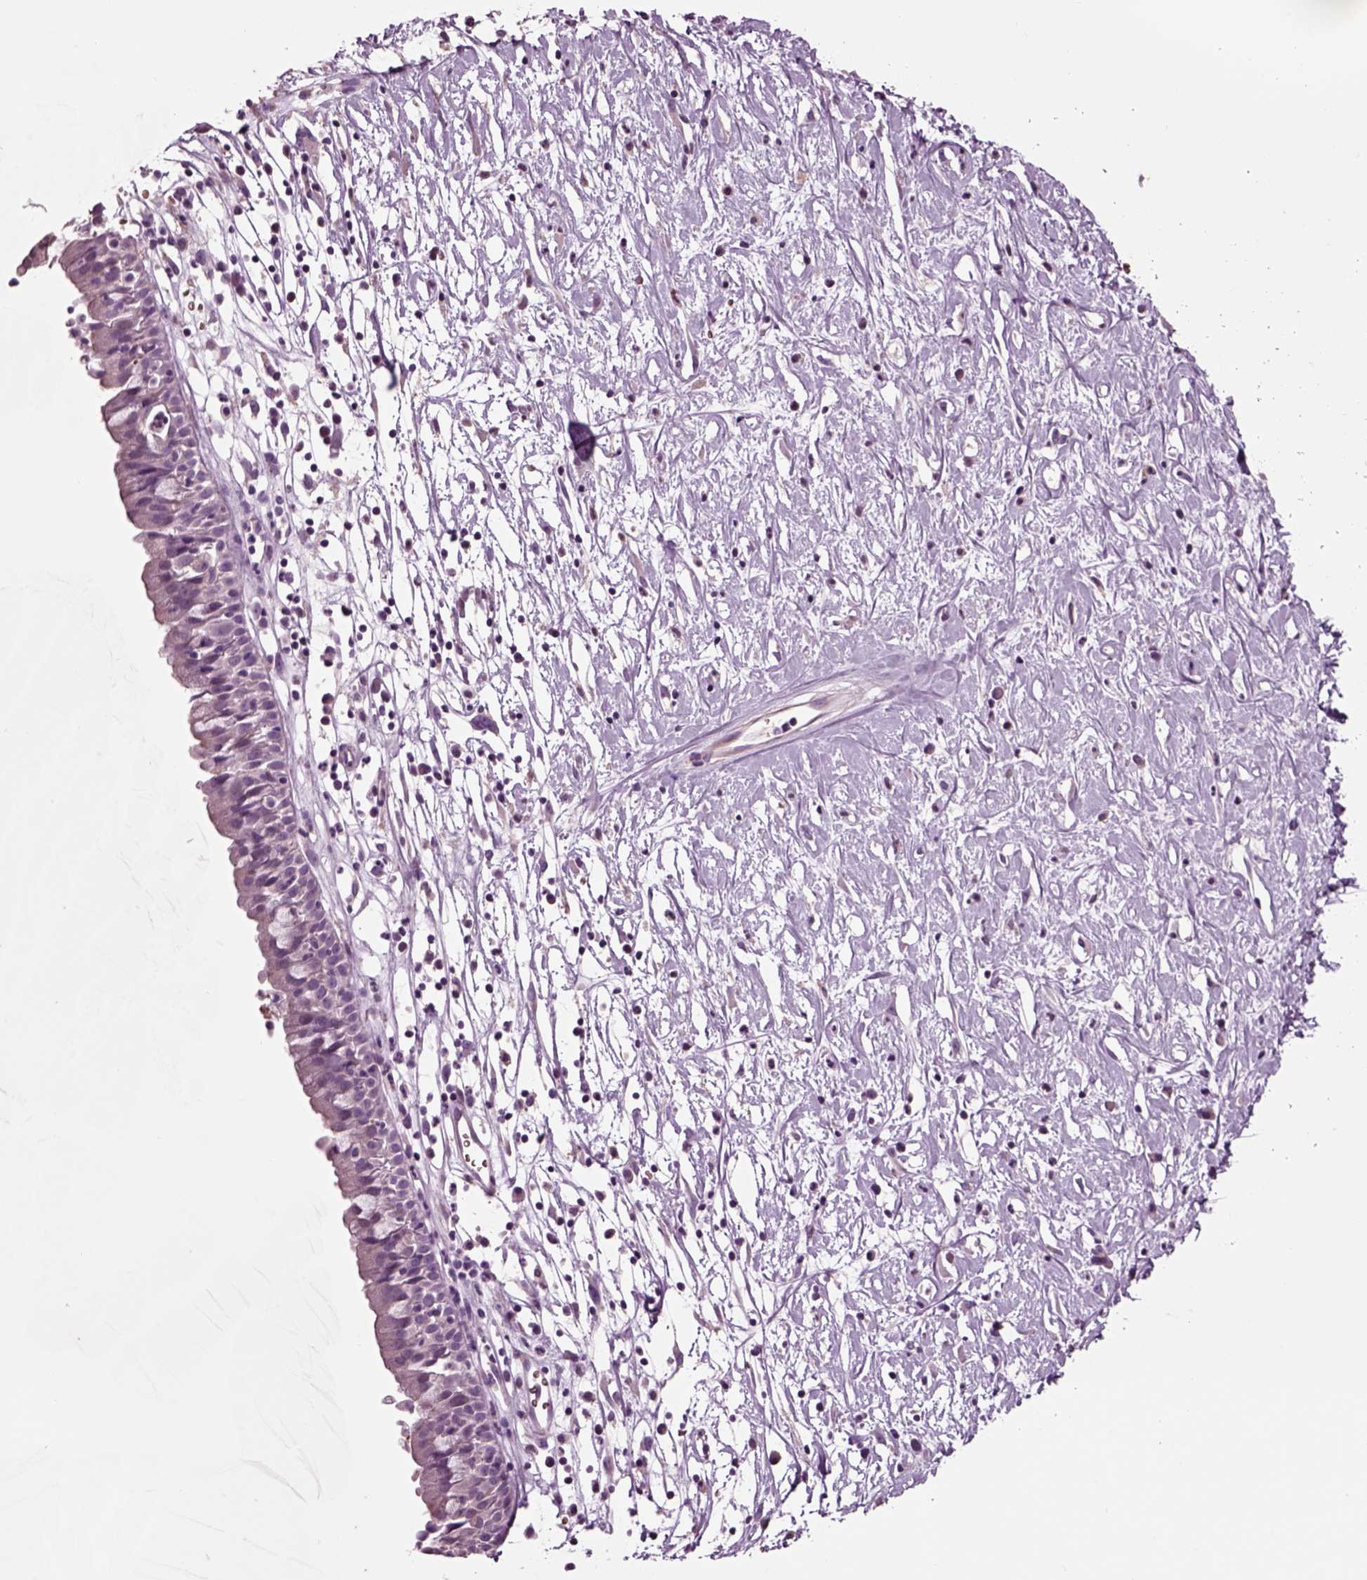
{"staining": {"intensity": "negative", "quantity": "none", "location": "none"}, "tissue": "nasopharynx", "cell_type": "Respiratory epithelial cells", "image_type": "normal", "snomed": [{"axis": "morphology", "description": "Normal tissue, NOS"}, {"axis": "topography", "description": "Nasopharynx"}], "caption": "Immunohistochemical staining of normal human nasopharynx exhibits no significant expression in respiratory epithelial cells. Nuclei are stained in blue.", "gene": "CHGB", "patient": {"sex": "male", "age": 9}}